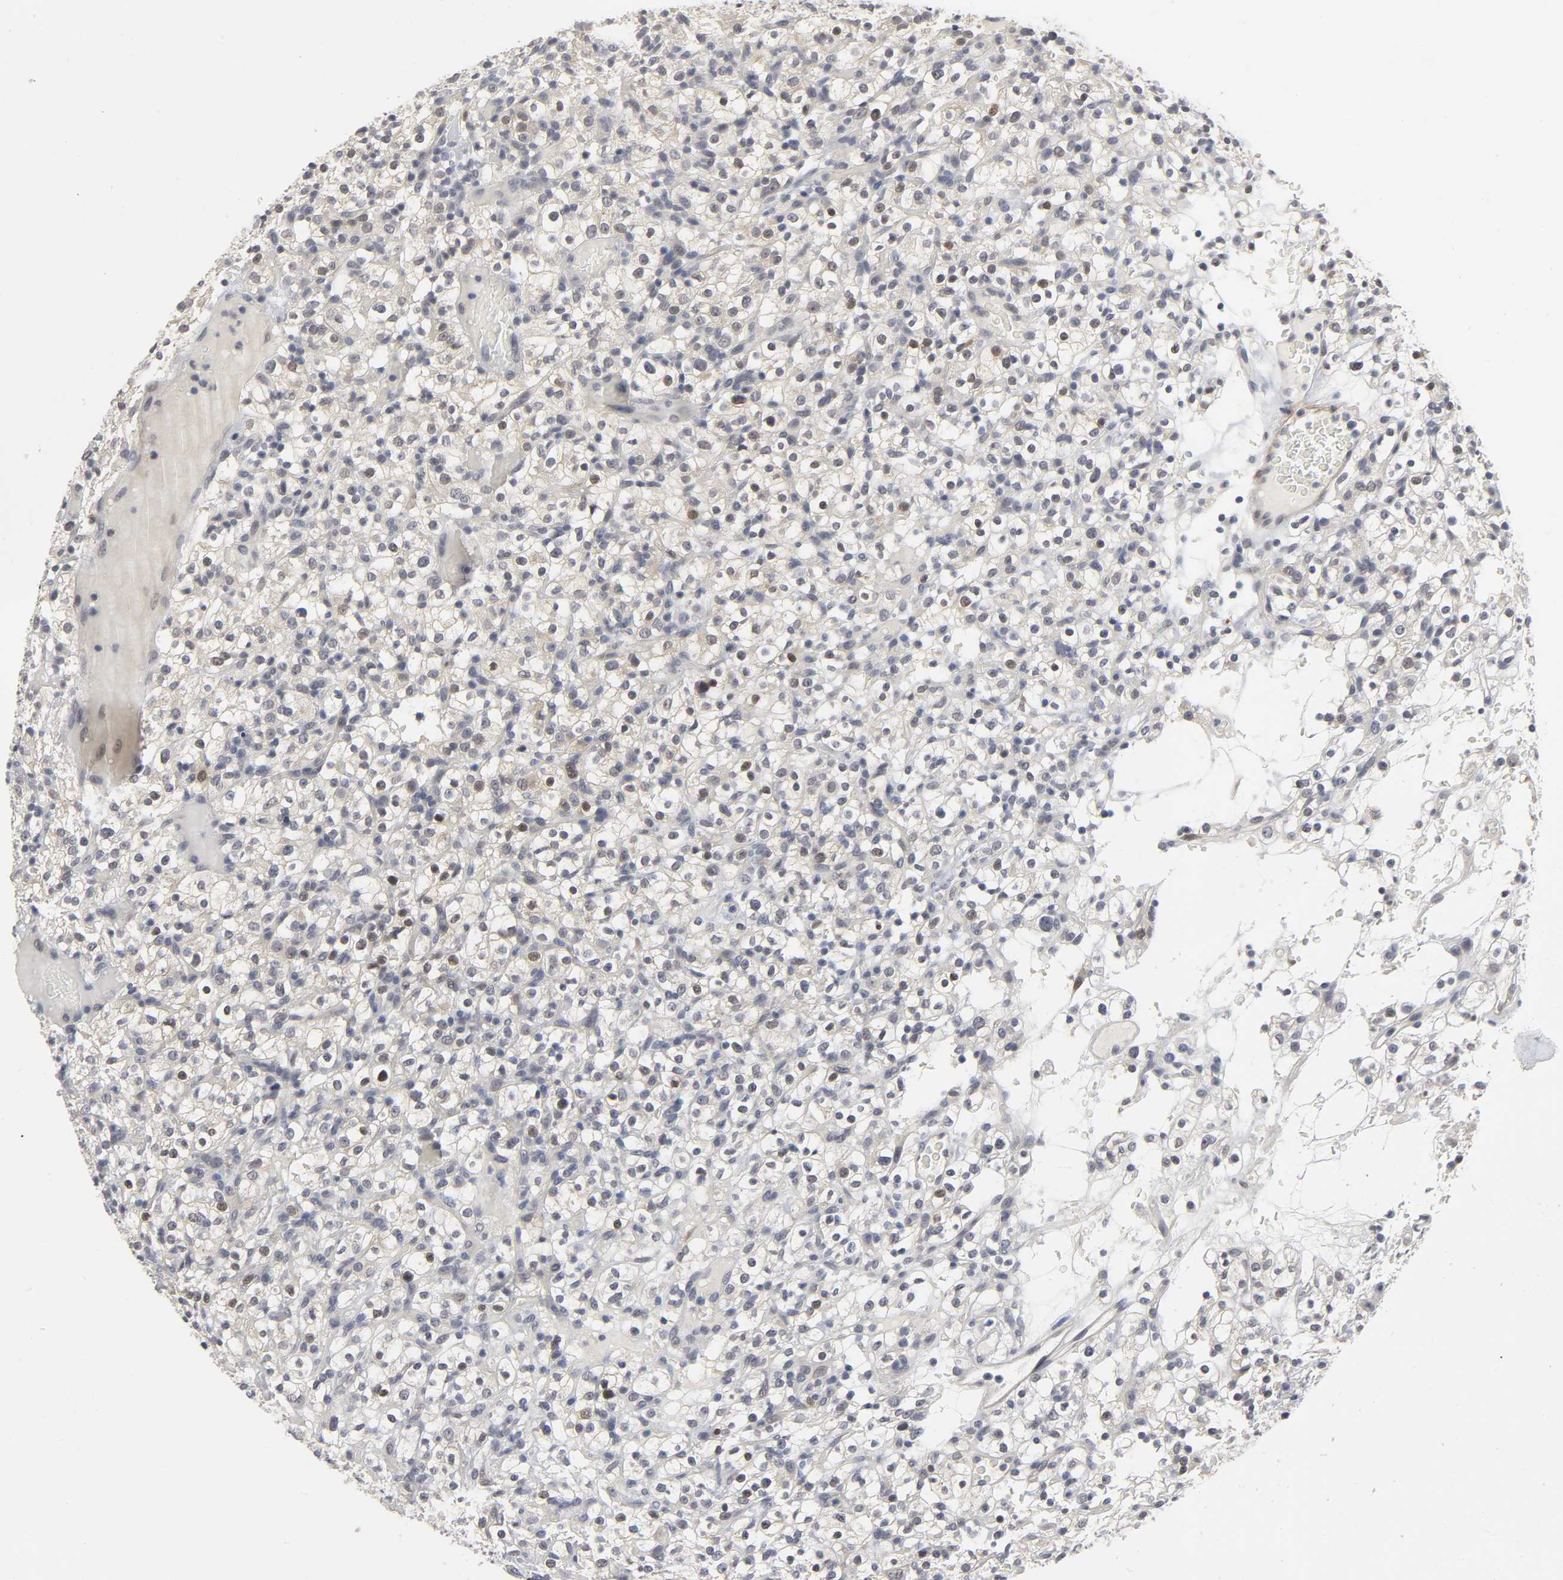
{"staining": {"intensity": "weak", "quantity": "<25%", "location": "nuclear"}, "tissue": "renal cancer", "cell_type": "Tumor cells", "image_type": "cancer", "snomed": [{"axis": "morphology", "description": "Normal tissue, NOS"}, {"axis": "morphology", "description": "Adenocarcinoma, NOS"}, {"axis": "topography", "description": "Kidney"}], "caption": "The histopathology image exhibits no staining of tumor cells in adenocarcinoma (renal). (IHC, brightfield microscopy, high magnification).", "gene": "PDLIM3", "patient": {"sex": "female", "age": 72}}